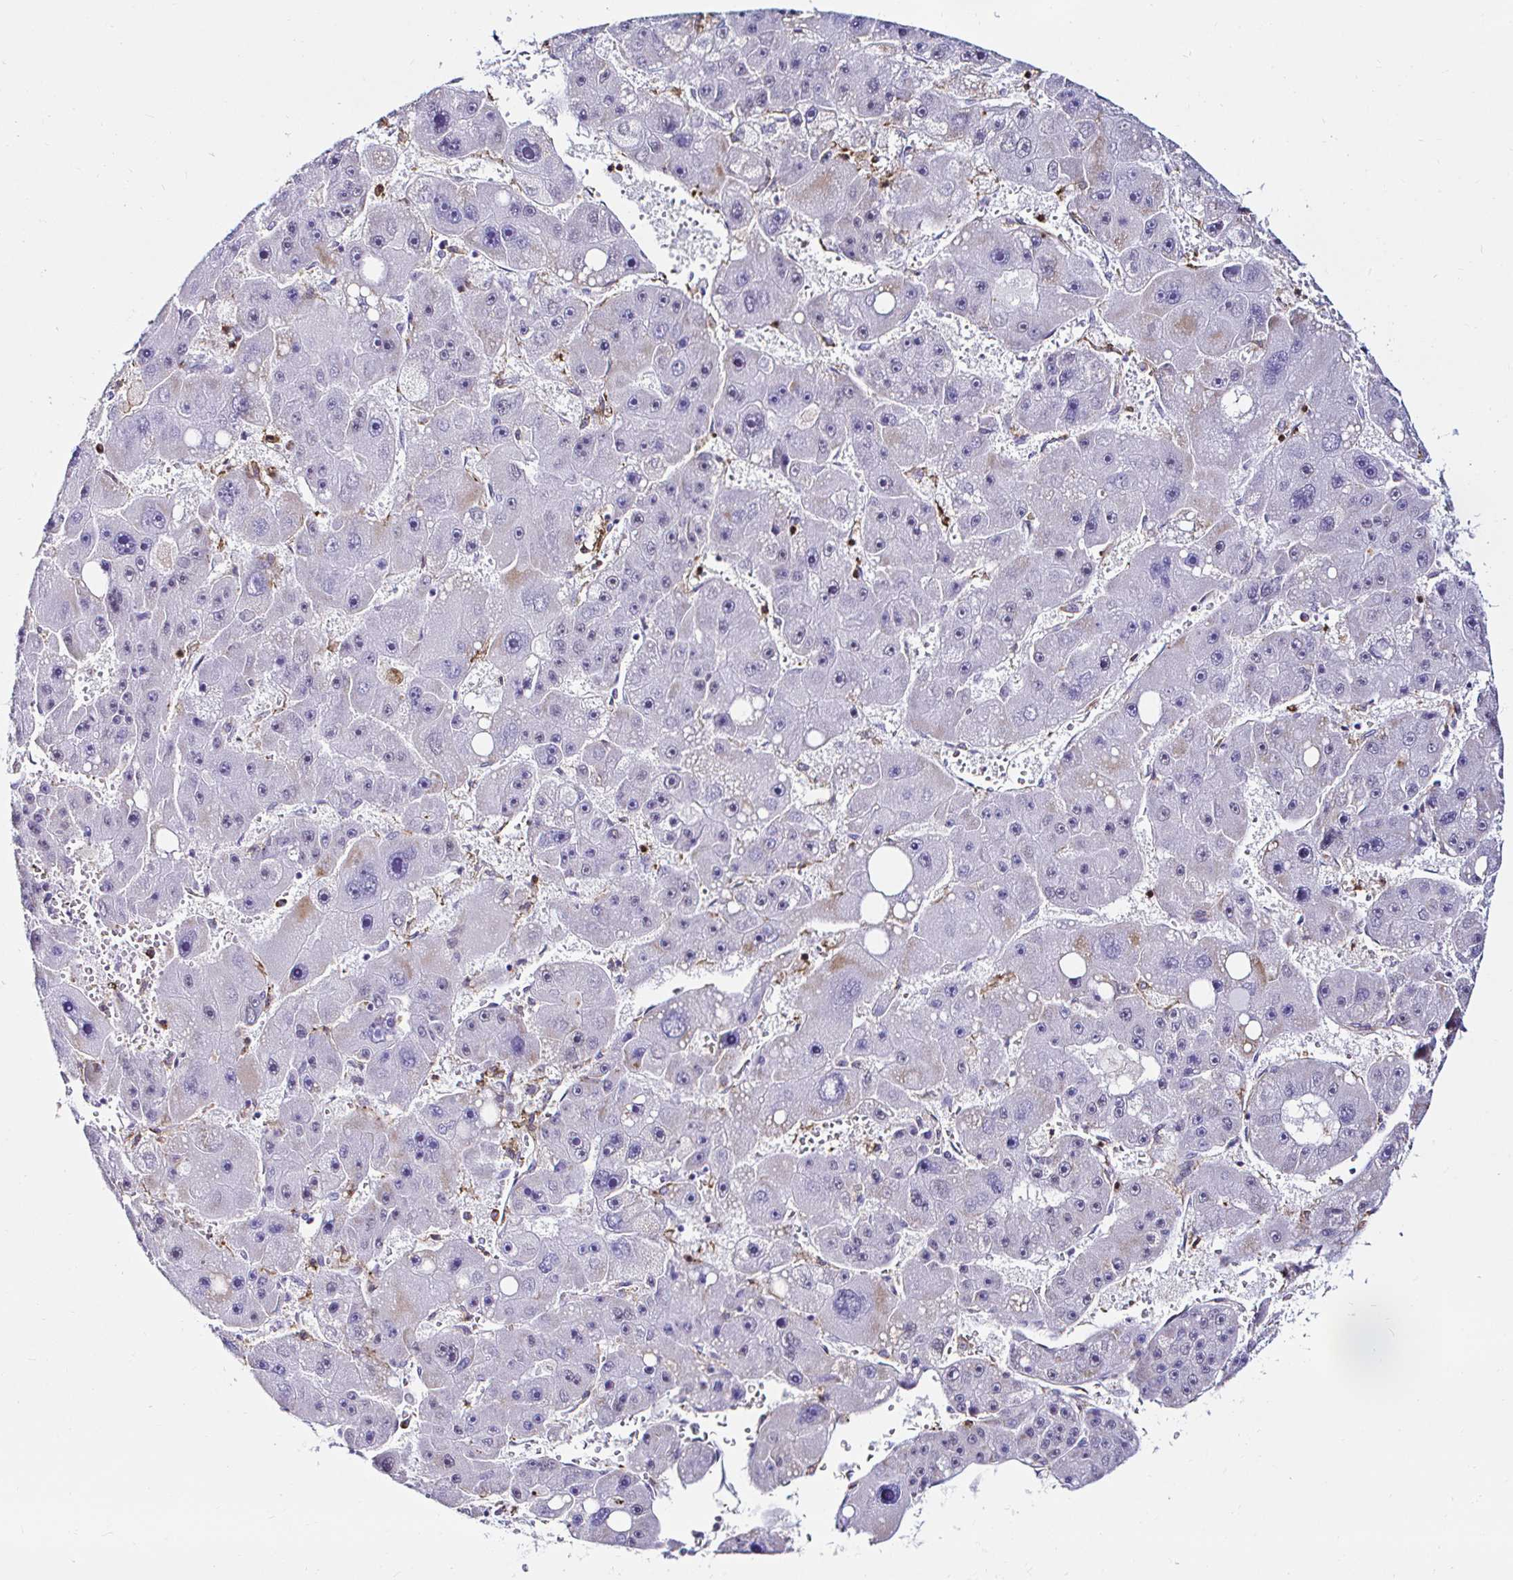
{"staining": {"intensity": "negative", "quantity": "none", "location": "none"}, "tissue": "liver cancer", "cell_type": "Tumor cells", "image_type": "cancer", "snomed": [{"axis": "morphology", "description": "Carcinoma, Hepatocellular, NOS"}, {"axis": "topography", "description": "Liver"}], "caption": "Hepatocellular carcinoma (liver) was stained to show a protein in brown. There is no significant staining in tumor cells.", "gene": "CYBB", "patient": {"sex": "female", "age": 61}}